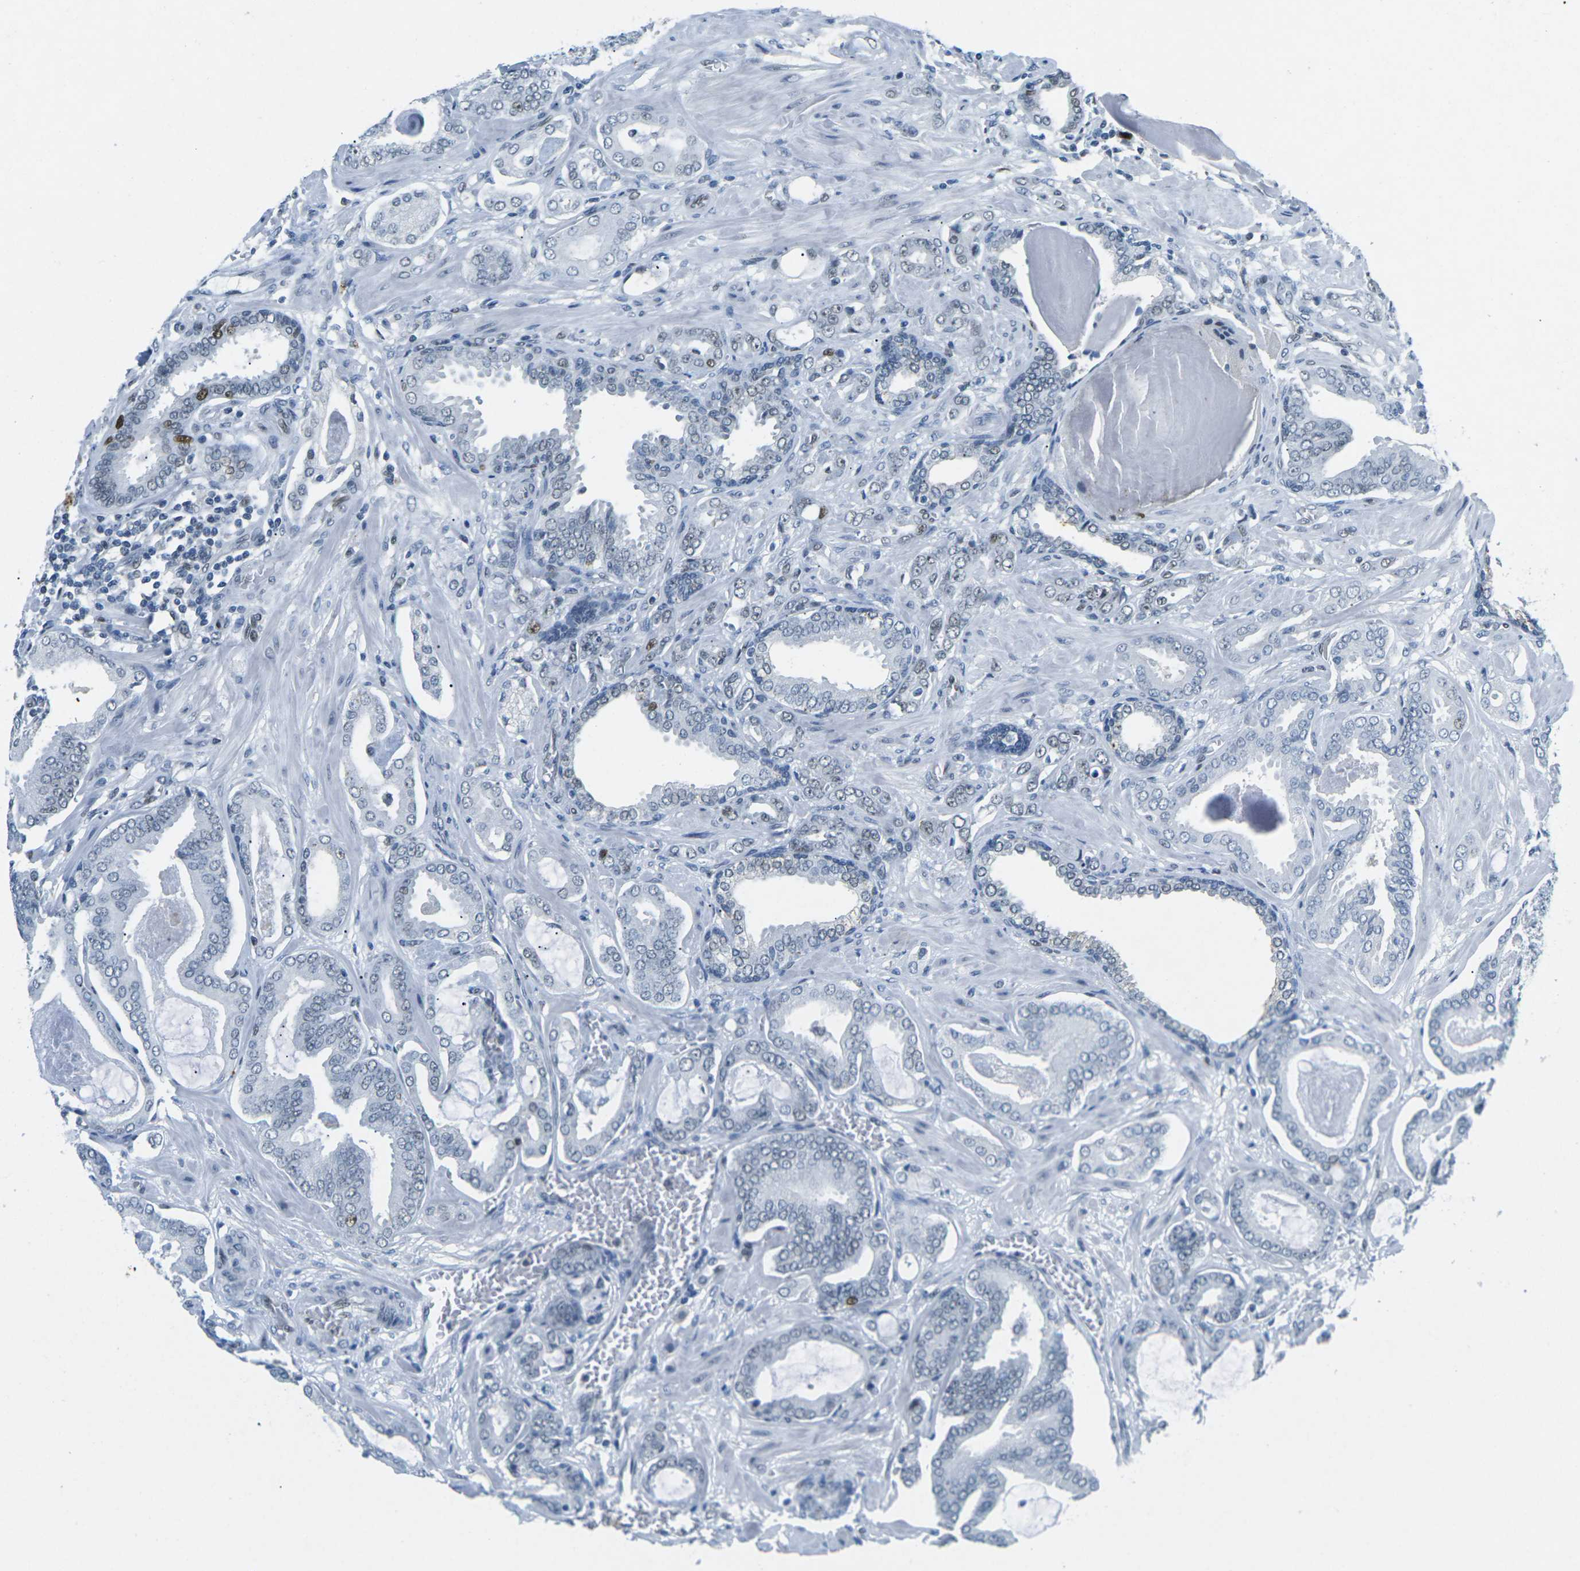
{"staining": {"intensity": "moderate", "quantity": "<25%", "location": "nuclear"}, "tissue": "prostate cancer", "cell_type": "Tumor cells", "image_type": "cancer", "snomed": [{"axis": "morphology", "description": "Adenocarcinoma, Low grade"}, {"axis": "topography", "description": "Prostate"}], "caption": "This is an image of IHC staining of prostate cancer (low-grade adenocarcinoma), which shows moderate staining in the nuclear of tumor cells.", "gene": "RB1", "patient": {"sex": "male", "age": 53}}